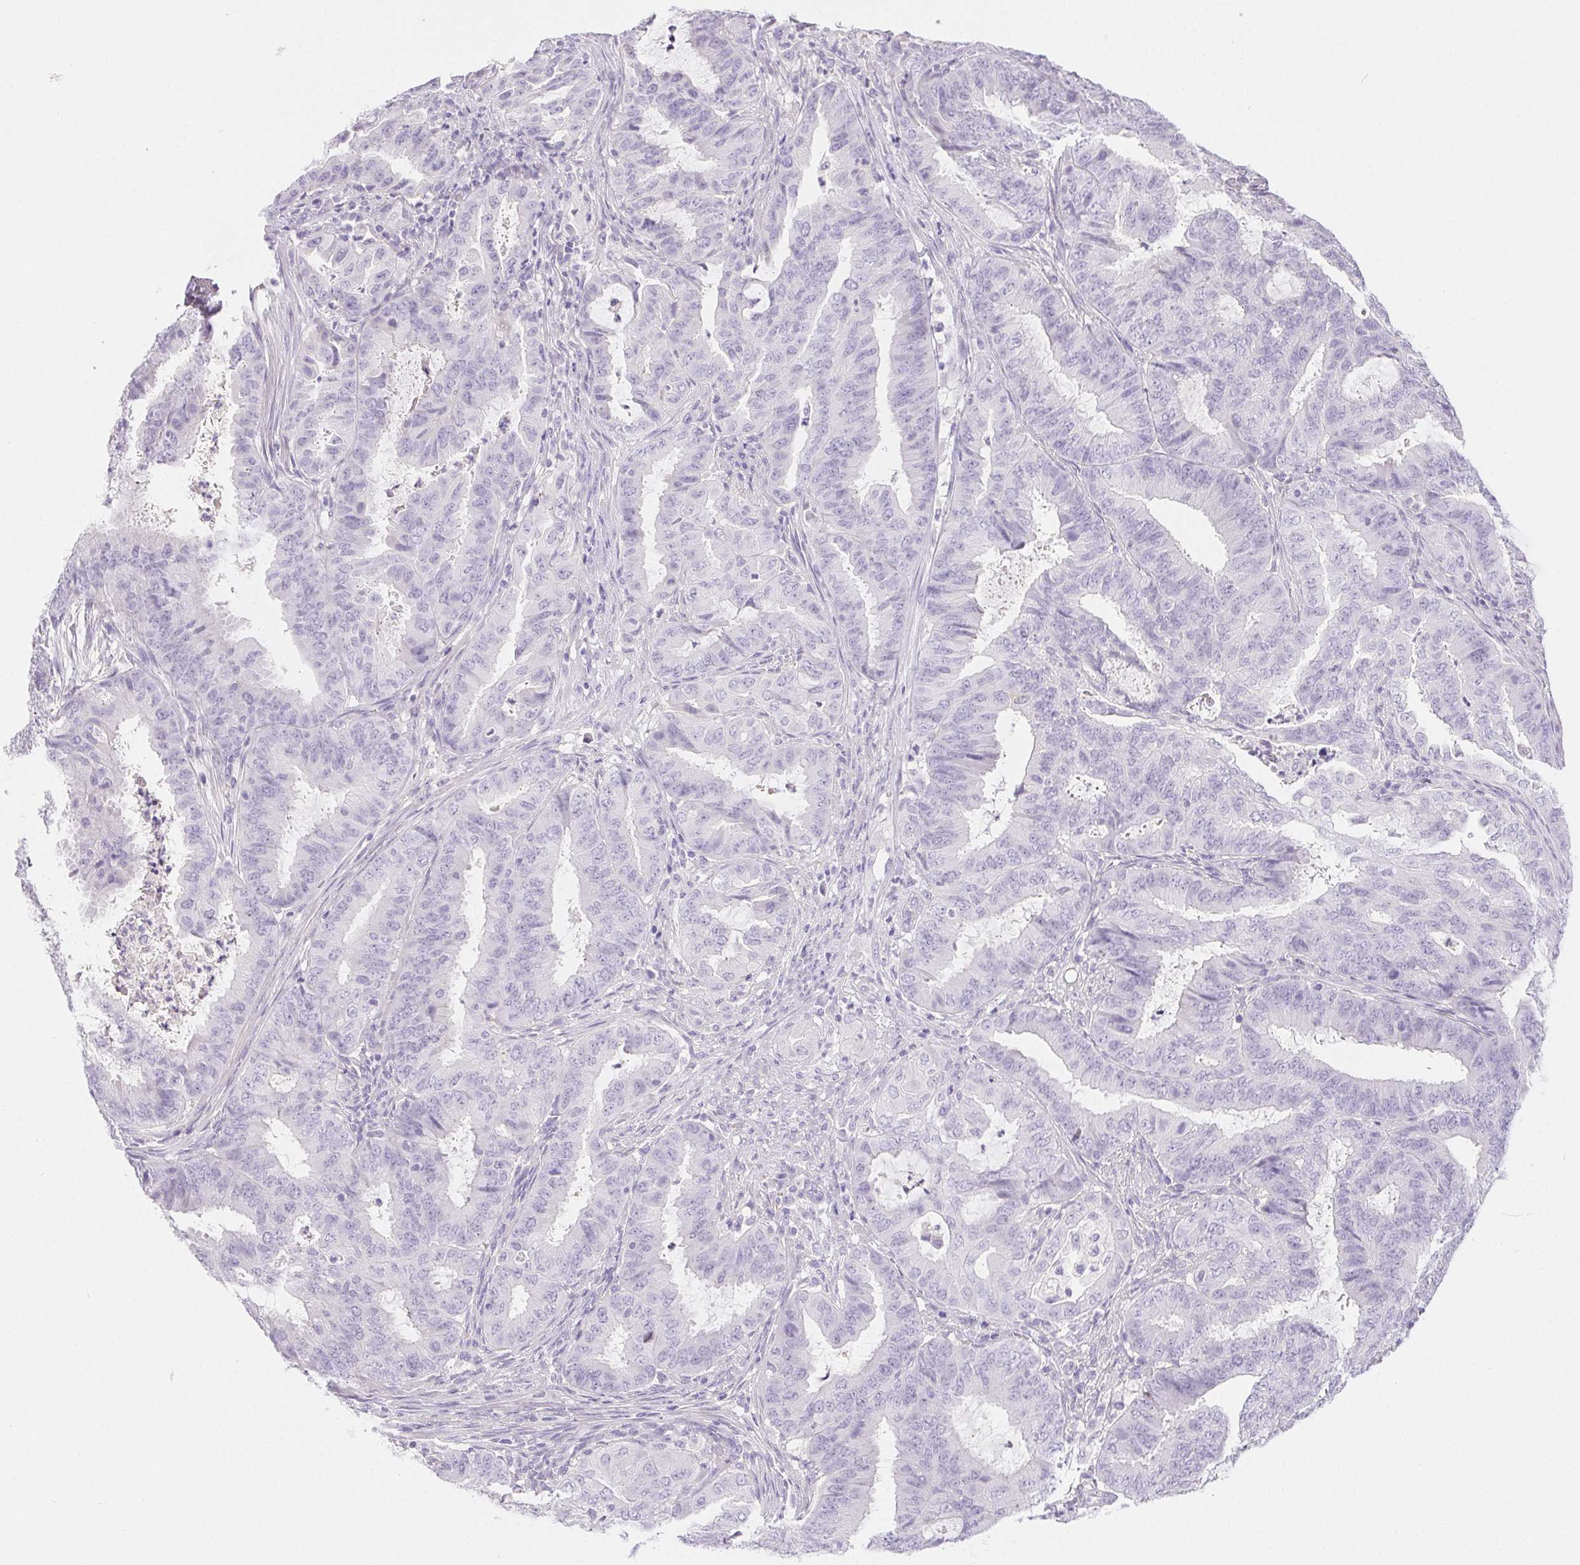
{"staining": {"intensity": "negative", "quantity": "none", "location": "none"}, "tissue": "endometrial cancer", "cell_type": "Tumor cells", "image_type": "cancer", "snomed": [{"axis": "morphology", "description": "Adenocarcinoma, NOS"}, {"axis": "topography", "description": "Endometrium"}], "caption": "The micrograph shows no staining of tumor cells in endometrial cancer (adenocarcinoma).", "gene": "CLDN16", "patient": {"sex": "female", "age": 51}}